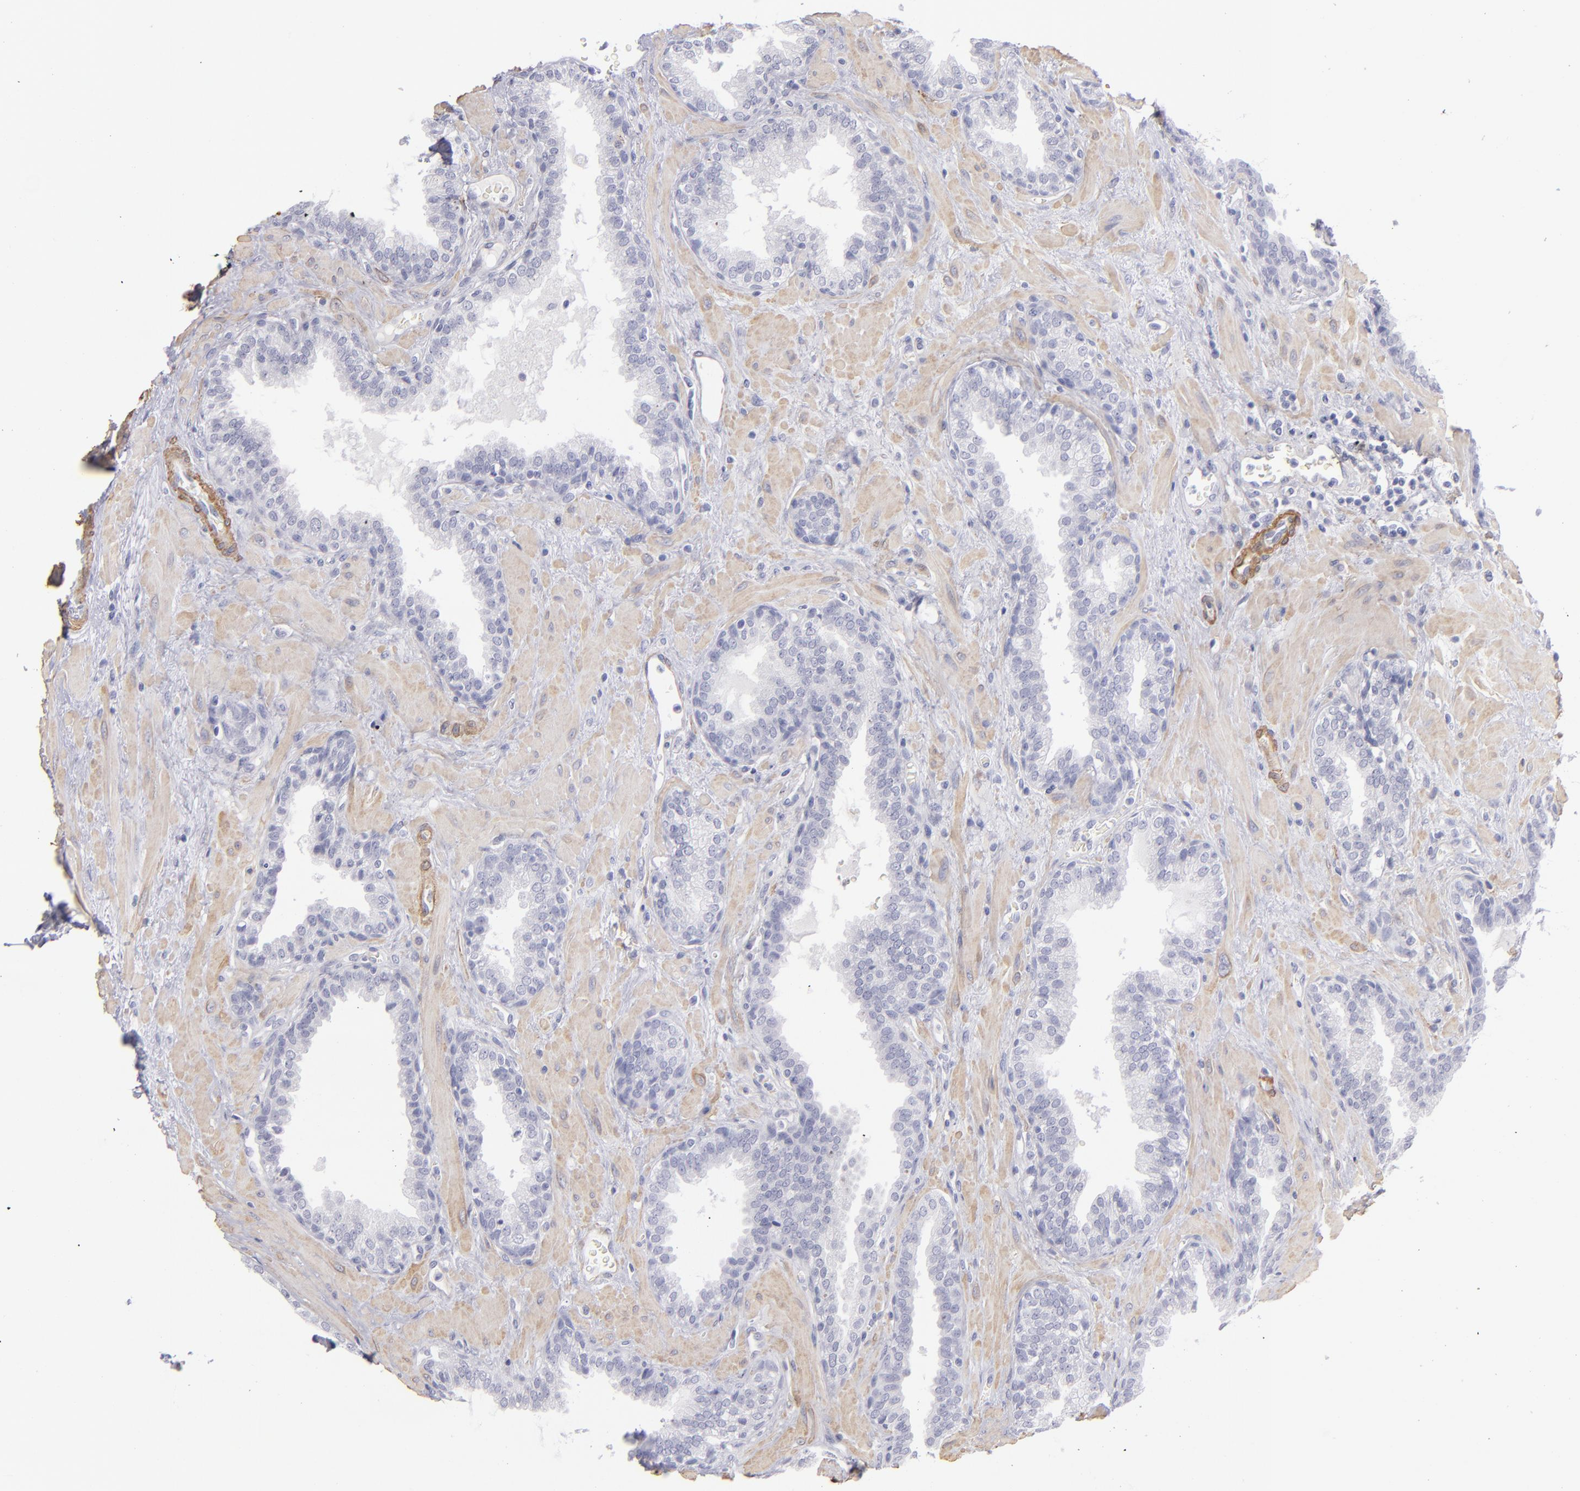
{"staining": {"intensity": "negative", "quantity": "none", "location": "none"}, "tissue": "prostate", "cell_type": "Glandular cells", "image_type": "normal", "snomed": [{"axis": "morphology", "description": "Normal tissue, NOS"}, {"axis": "topography", "description": "Prostate"}], "caption": "Protein analysis of normal prostate displays no significant expression in glandular cells.", "gene": "MYH11", "patient": {"sex": "male", "age": 51}}